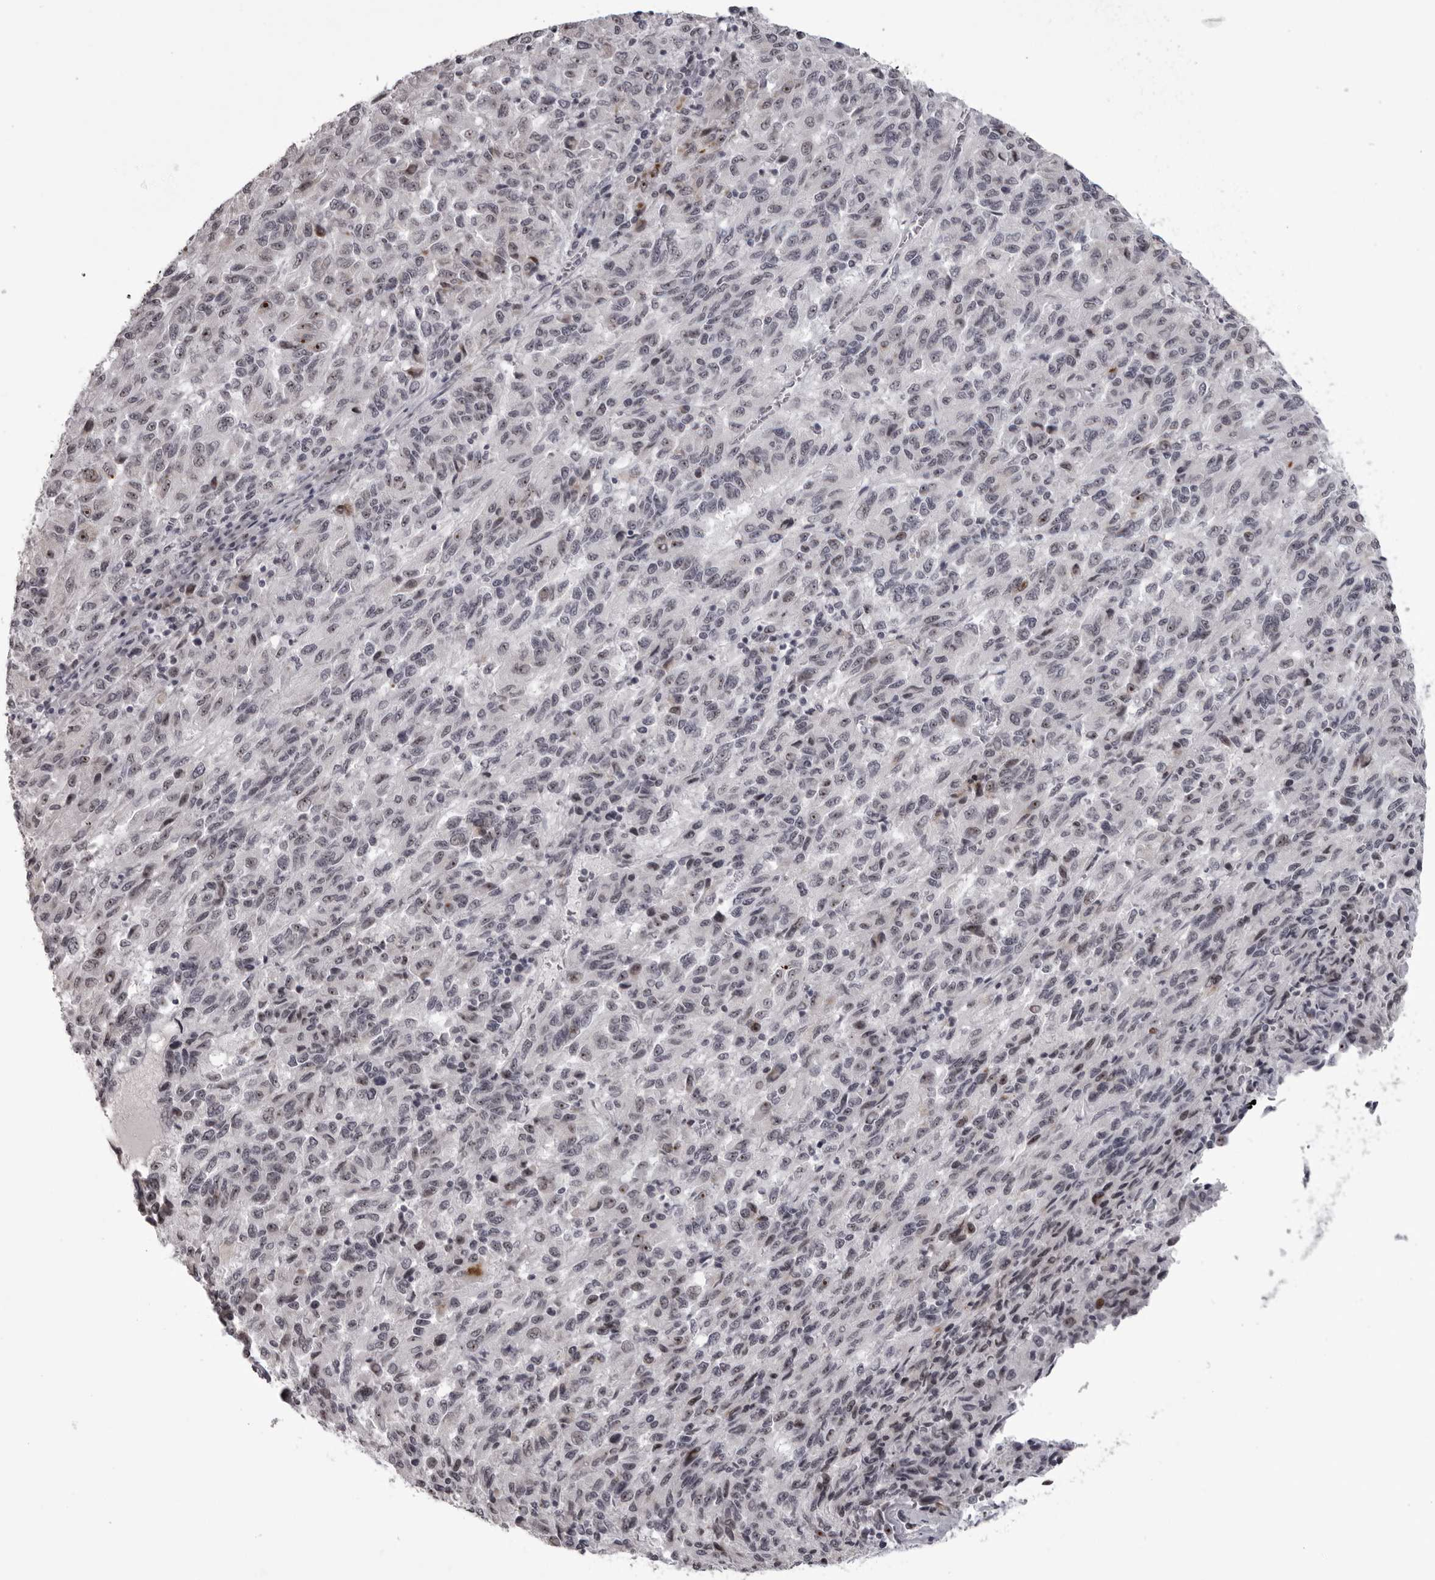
{"staining": {"intensity": "weak", "quantity": "25%-75%", "location": "nuclear"}, "tissue": "melanoma", "cell_type": "Tumor cells", "image_type": "cancer", "snomed": [{"axis": "morphology", "description": "Malignant melanoma, Metastatic site"}, {"axis": "topography", "description": "Lung"}], "caption": "This image displays immunohistochemistry staining of melanoma, with low weak nuclear expression in about 25%-75% of tumor cells.", "gene": "HELZ", "patient": {"sex": "male", "age": 64}}